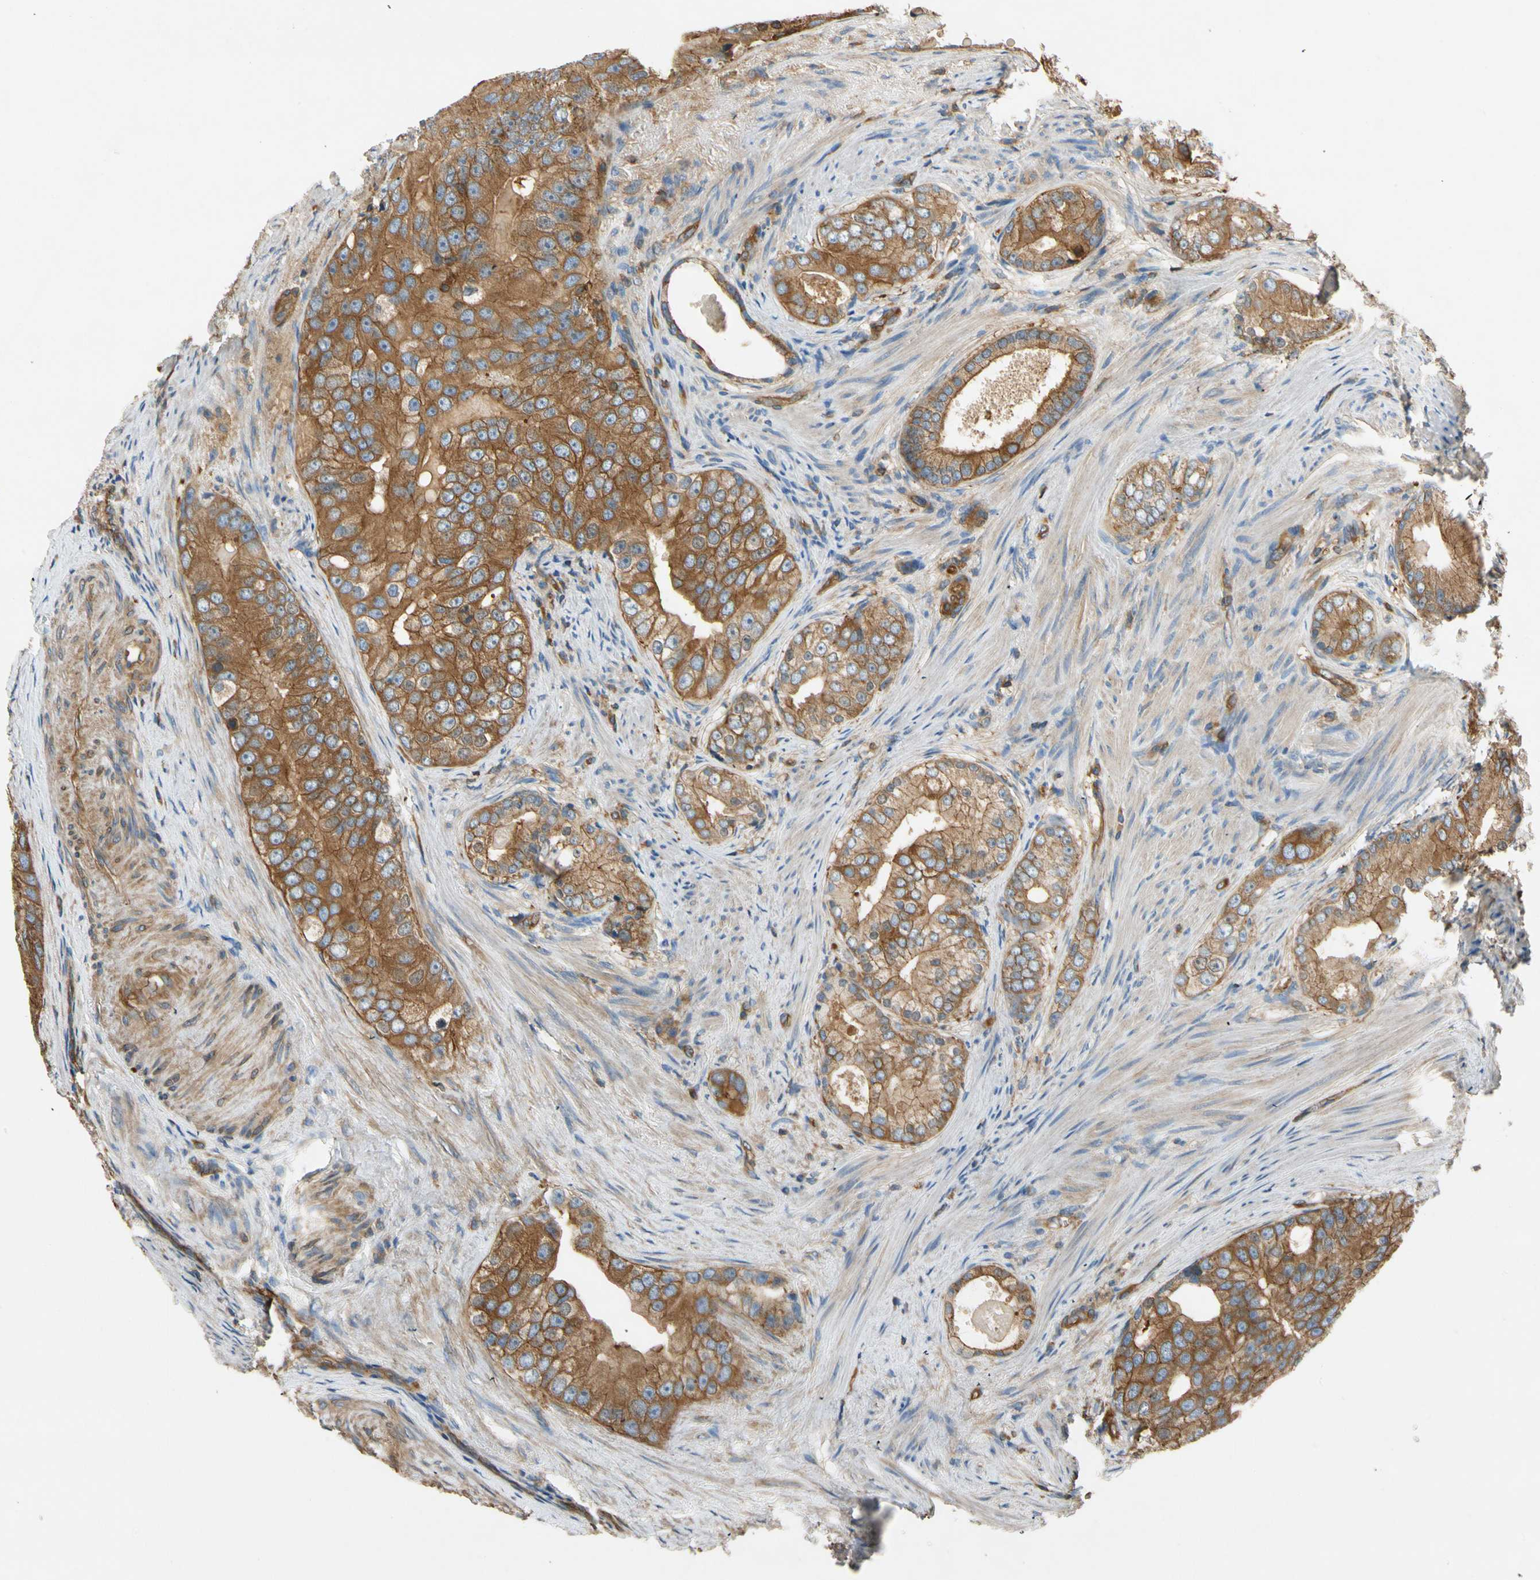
{"staining": {"intensity": "moderate", "quantity": ">75%", "location": "cytoplasmic/membranous"}, "tissue": "prostate cancer", "cell_type": "Tumor cells", "image_type": "cancer", "snomed": [{"axis": "morphology", "description": "Adenocarcinoma, High grade"}, {"axis": "topography", "description": "Prostate"}], "caption": "Human prostate cancer stained for a protein (brown) displays moderate cytoplasmic/membranous positive staining in approximately >75% of tumor cells.", "gene": "TCP11L1", "patient": {"sex": "male", "age": 66}}